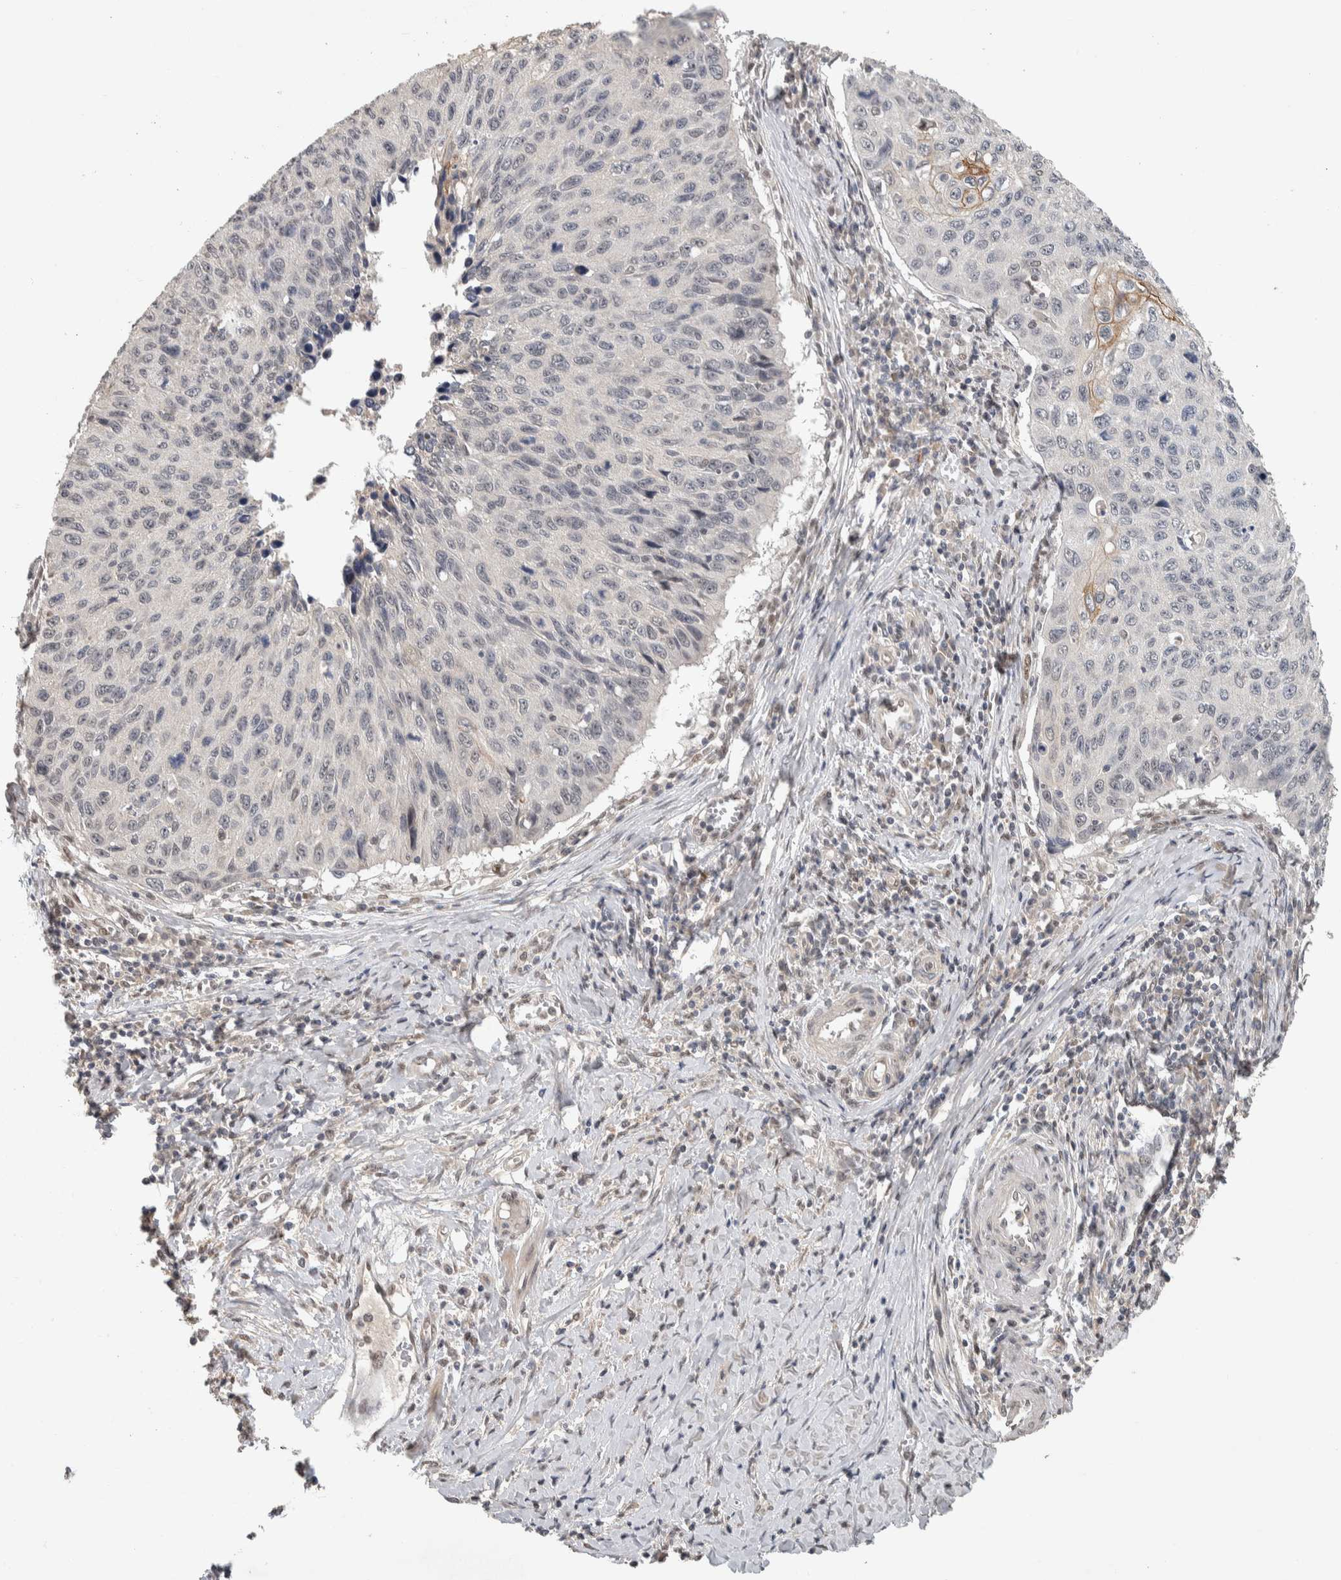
{"staining": {"intensity": "negative", "quantity": "none", "location": "none"}, "tissue": "cervical cancer", "cell_type": "Tumor cells", "image_type": "cancer", "snomed": [{"axis": "morphology", "description": "Squamous cell carcinoma, NOS"}, {"axis": "topography", "description": "Cervix"}], "caption": "The immunohistochemistry photomicrograph has no significant expression in tumor cells of cervical cancer tissue.", "gene": "CYSRT1", "patient": {"sex": "female", "age": 53}}